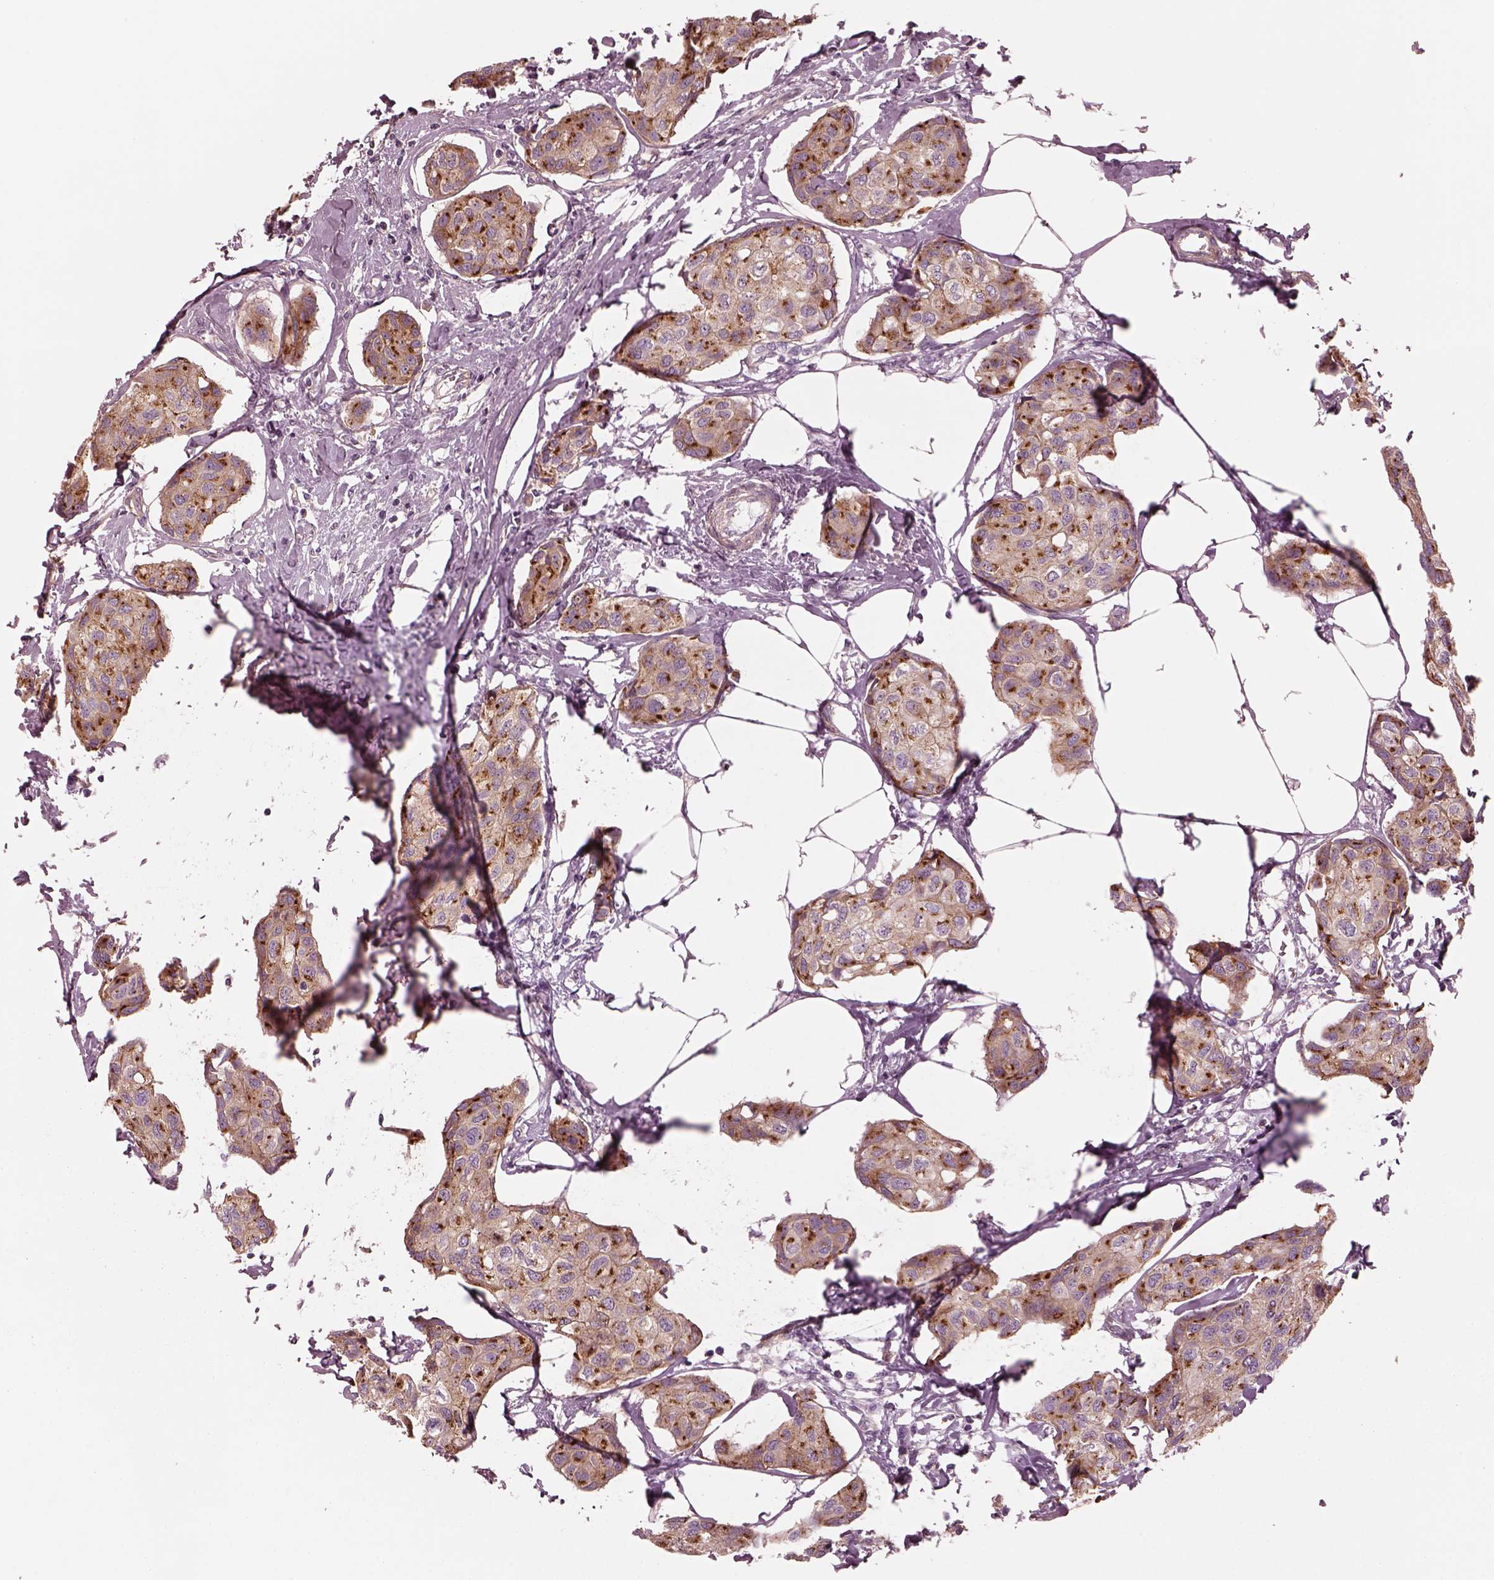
{"staining": {"intensity": "strong", "quantity": ">75%", "location": "cytoplasmic/membranous"}, "tissue": "breast cancer", "cell_type": "Tumor cells", "image_type": "cancer", "snomed": [{"axis": "morphology", "description": "Duct carcinoma"}, {"axis": "topography", "description": "Breast"}], "caption": "This is a micrograph of immunohistochemistry staining of breast intraductal carcinoma, which shows strong expression in the cytoplasmic/membranous of tumor cells.", "gene": "ELAPOR1", "patient": {"sex": "female", "age": 80}}